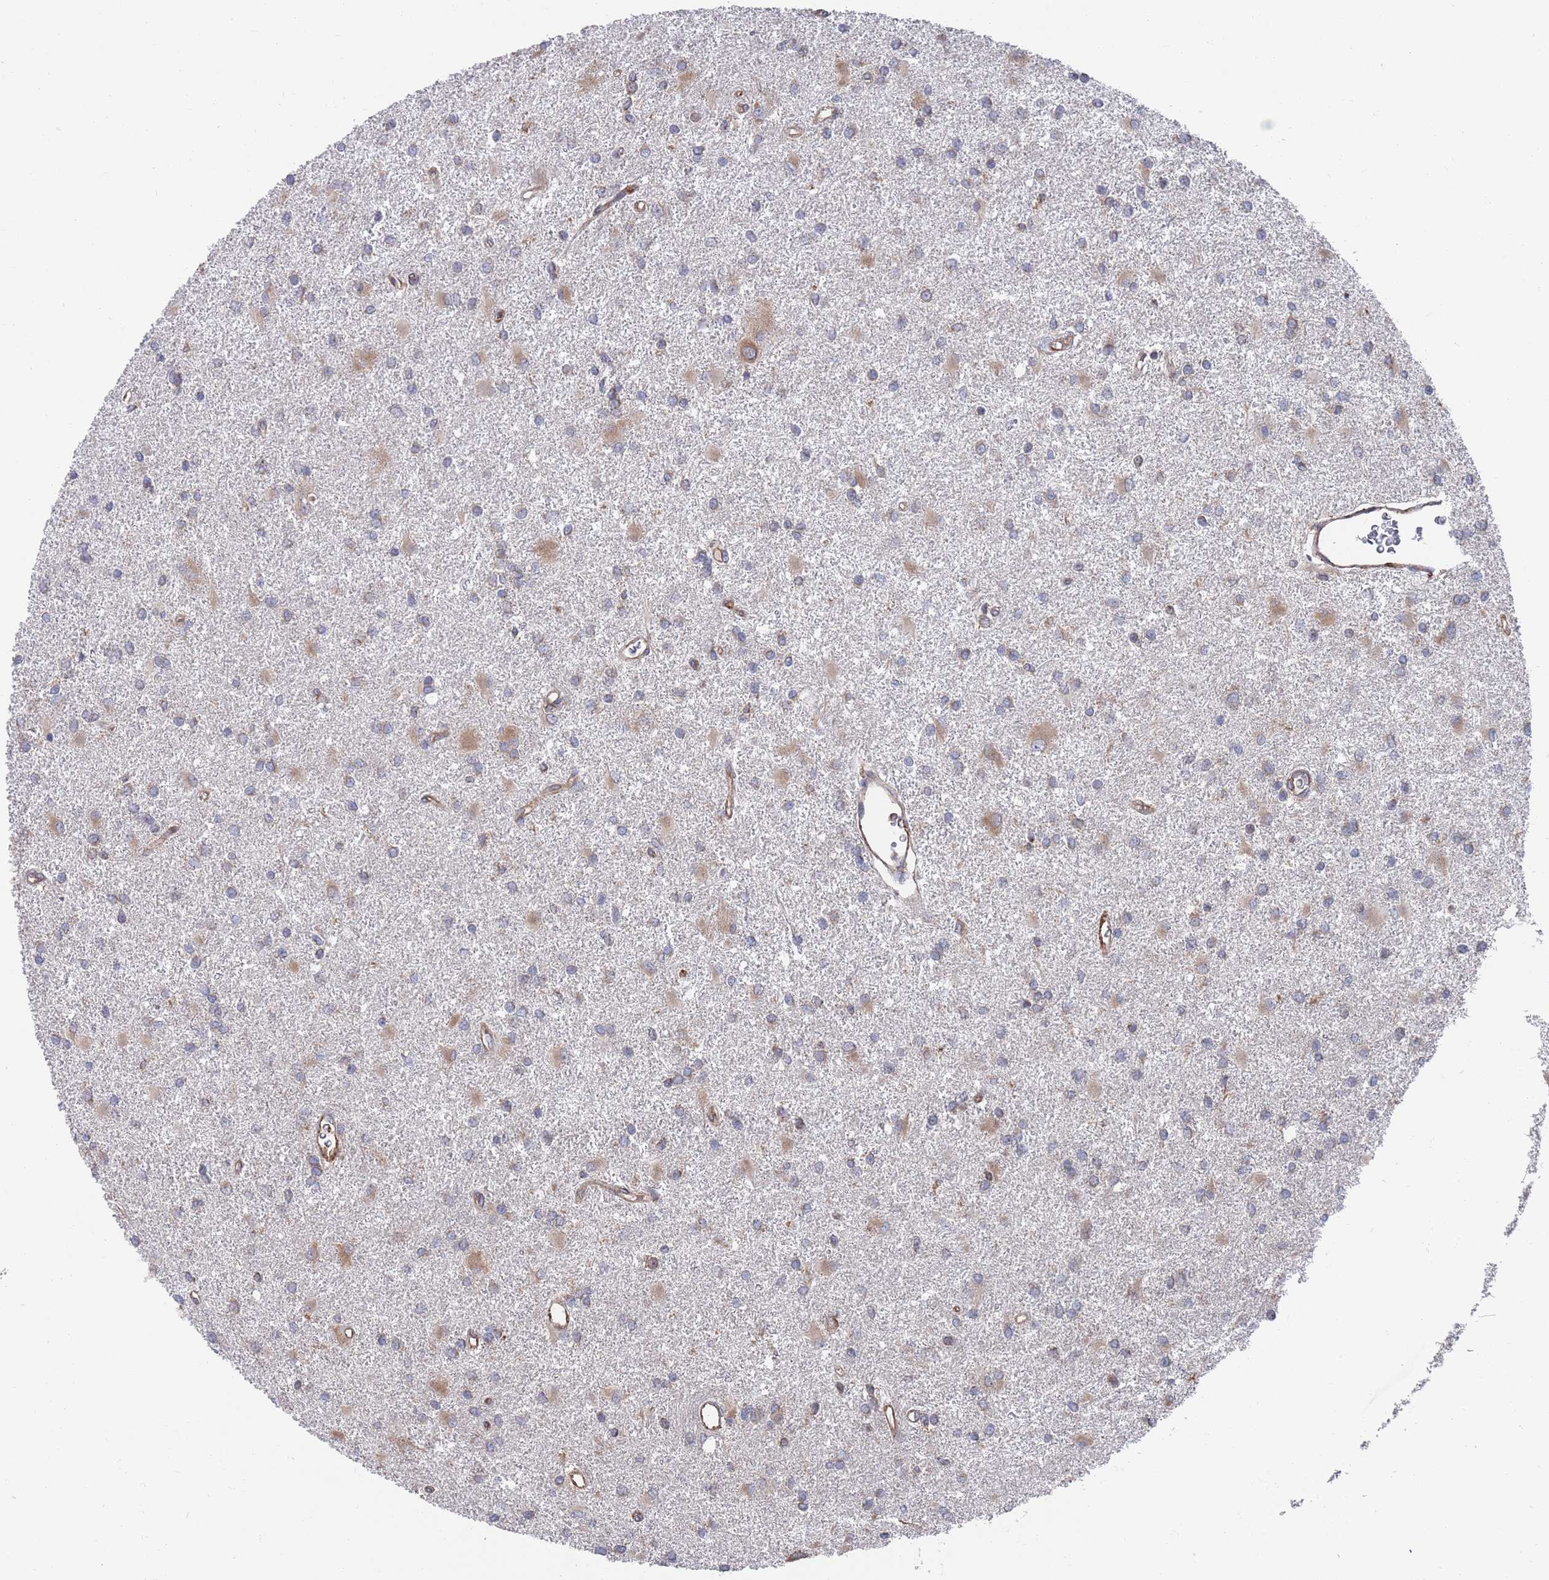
{"staining": {"intensity": "moderate", "quantity": "<25%", "location": "cytoplasmic/membranous"}, "tissue": "glioma", "cell_type": "Tumor cells", "image_type": "cancer", "snomed": [{"axis": "morphology", "description": "Glioma, malignant, High grade"}, {"axis": "topography", "description": "Brain"}], "caption": "High-grade glioma (malignant) stained for a protein demonstrates moderate cytoplasmic/membranous positivity in tumor cells. (DAB (3,3'-diaminobenzidine) IHC, brown staining for protein, blue staining for nuclei).", "gene": "GID8", "patient": {"sex": "female", "age": 50}}